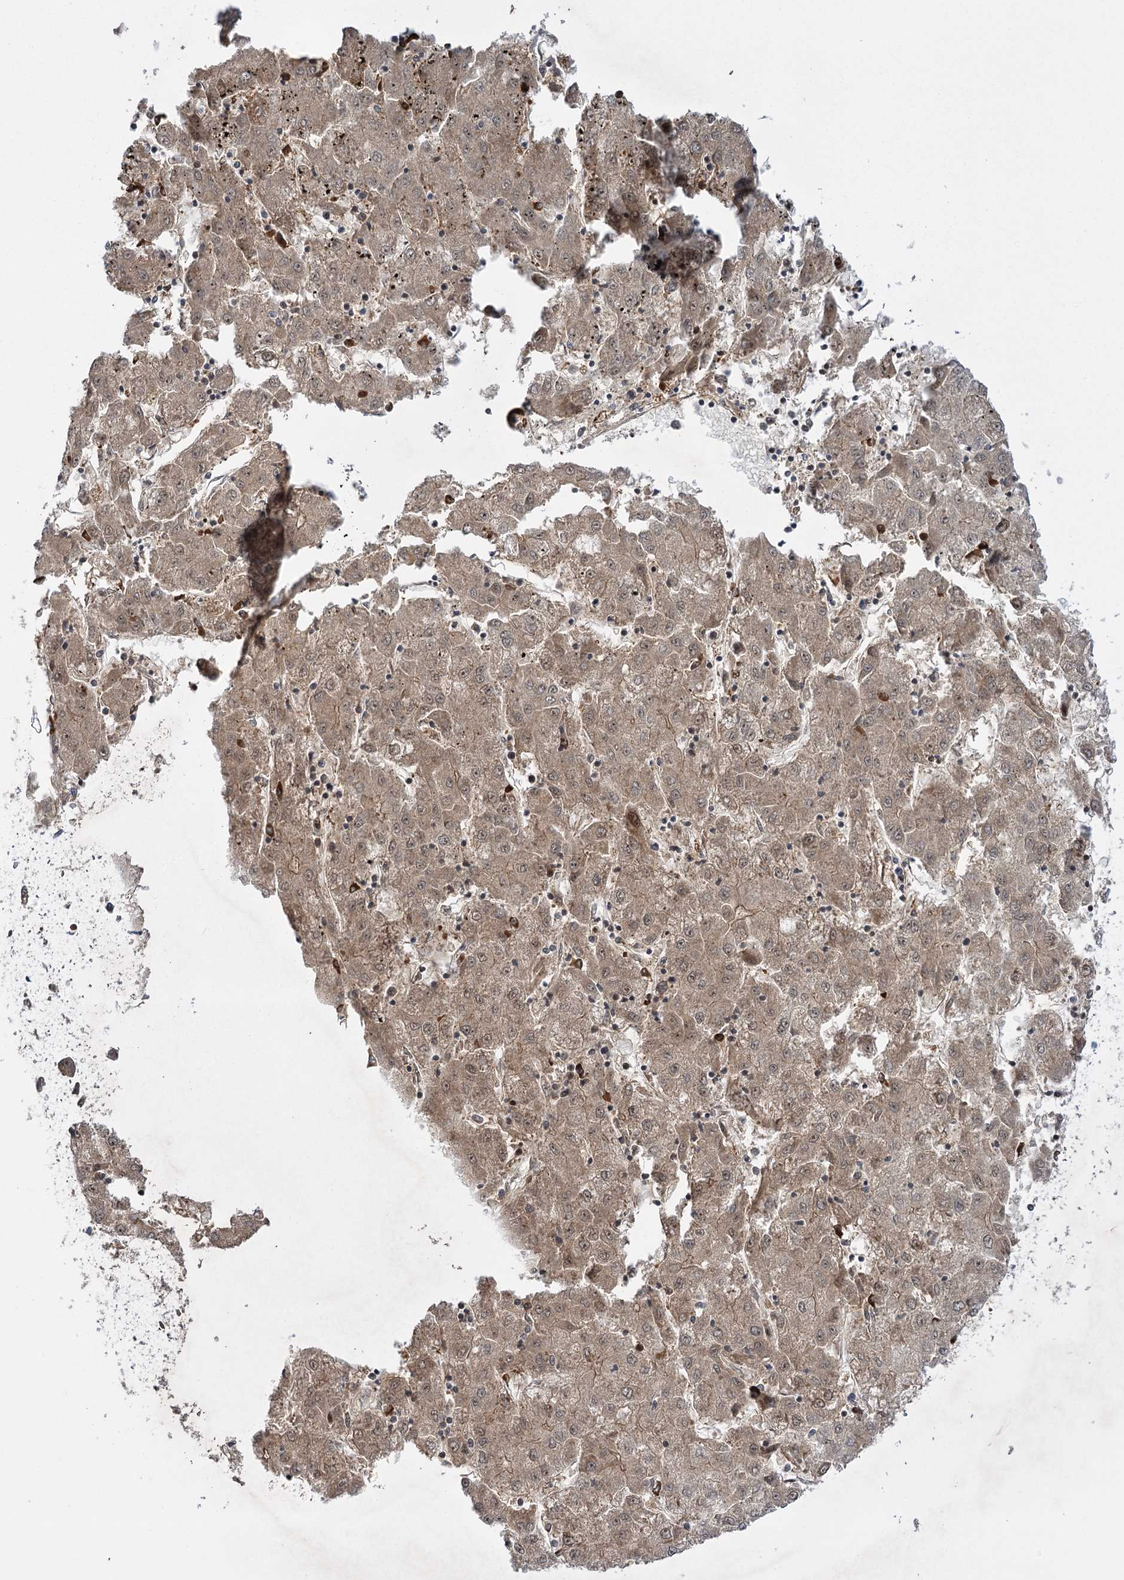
{"staining": {"intensity": "weak", "quantity": ">75%", "location": "cytoplasmic/membranous"}, "tissue": "liver cancer", "cell_type": "Tumor cells", "image_type": "cancer", "snomed": [{"axis": "morphology", "description": "Carcinoma, Hepatocellular, NOS"}, {"axis": "topography", "description": "Liver"}], "caption": "An IHC histopathology image of neoplastic tissue is shown. Protein staining in brown shows weak cytoplasmic/membranous positivity in liver cancer within tumor cells. The staining was performed using DAB (3,3'-diaminobenzidine), with brown indicating positive protein expression. Nuclei are stained blue with hematoxylin.", "gene": "KCNN2", "patient": {"sex": "male", "age": 72}}